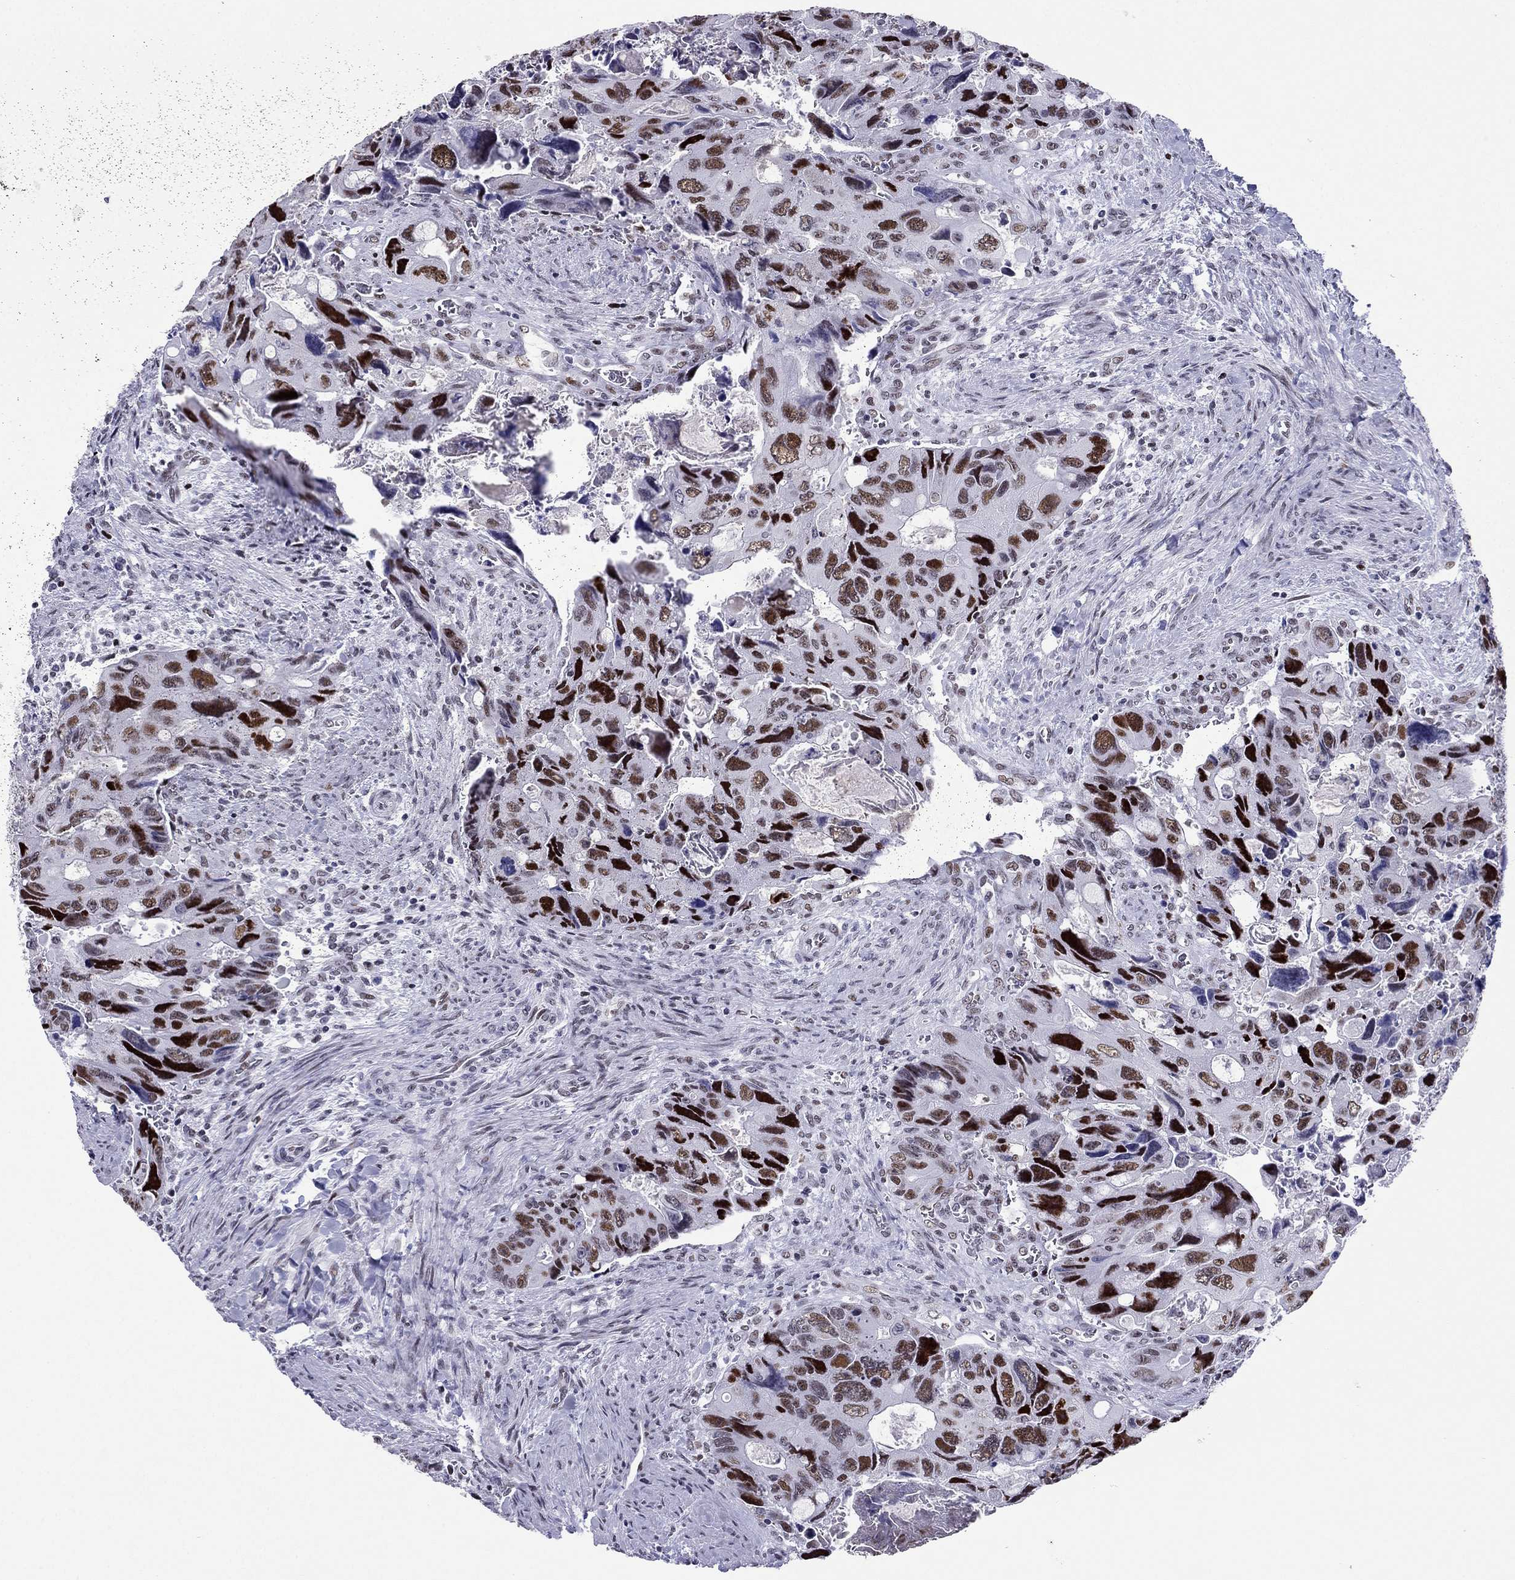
{"staining": {"intensity": "strong", "quantity": ">75%", "location": "nuclear"}, "tissue": "colorectal cancer", "cell_type": "Tumor cells", "image_type": "cancer", "snomed": [{"axis": "morphology", "description": "Adenocarcinoma, NOS"}, {"axis": "topography", "description": "Rectum"}], "caption": "Protein expression analysis of human colorectal cancer (adenocarcinoma) reveals strong nuclear positivity in about >75% of tumor cells.", "gene": "PPM1G", "patient": {"sex": "male", "age": 62}}